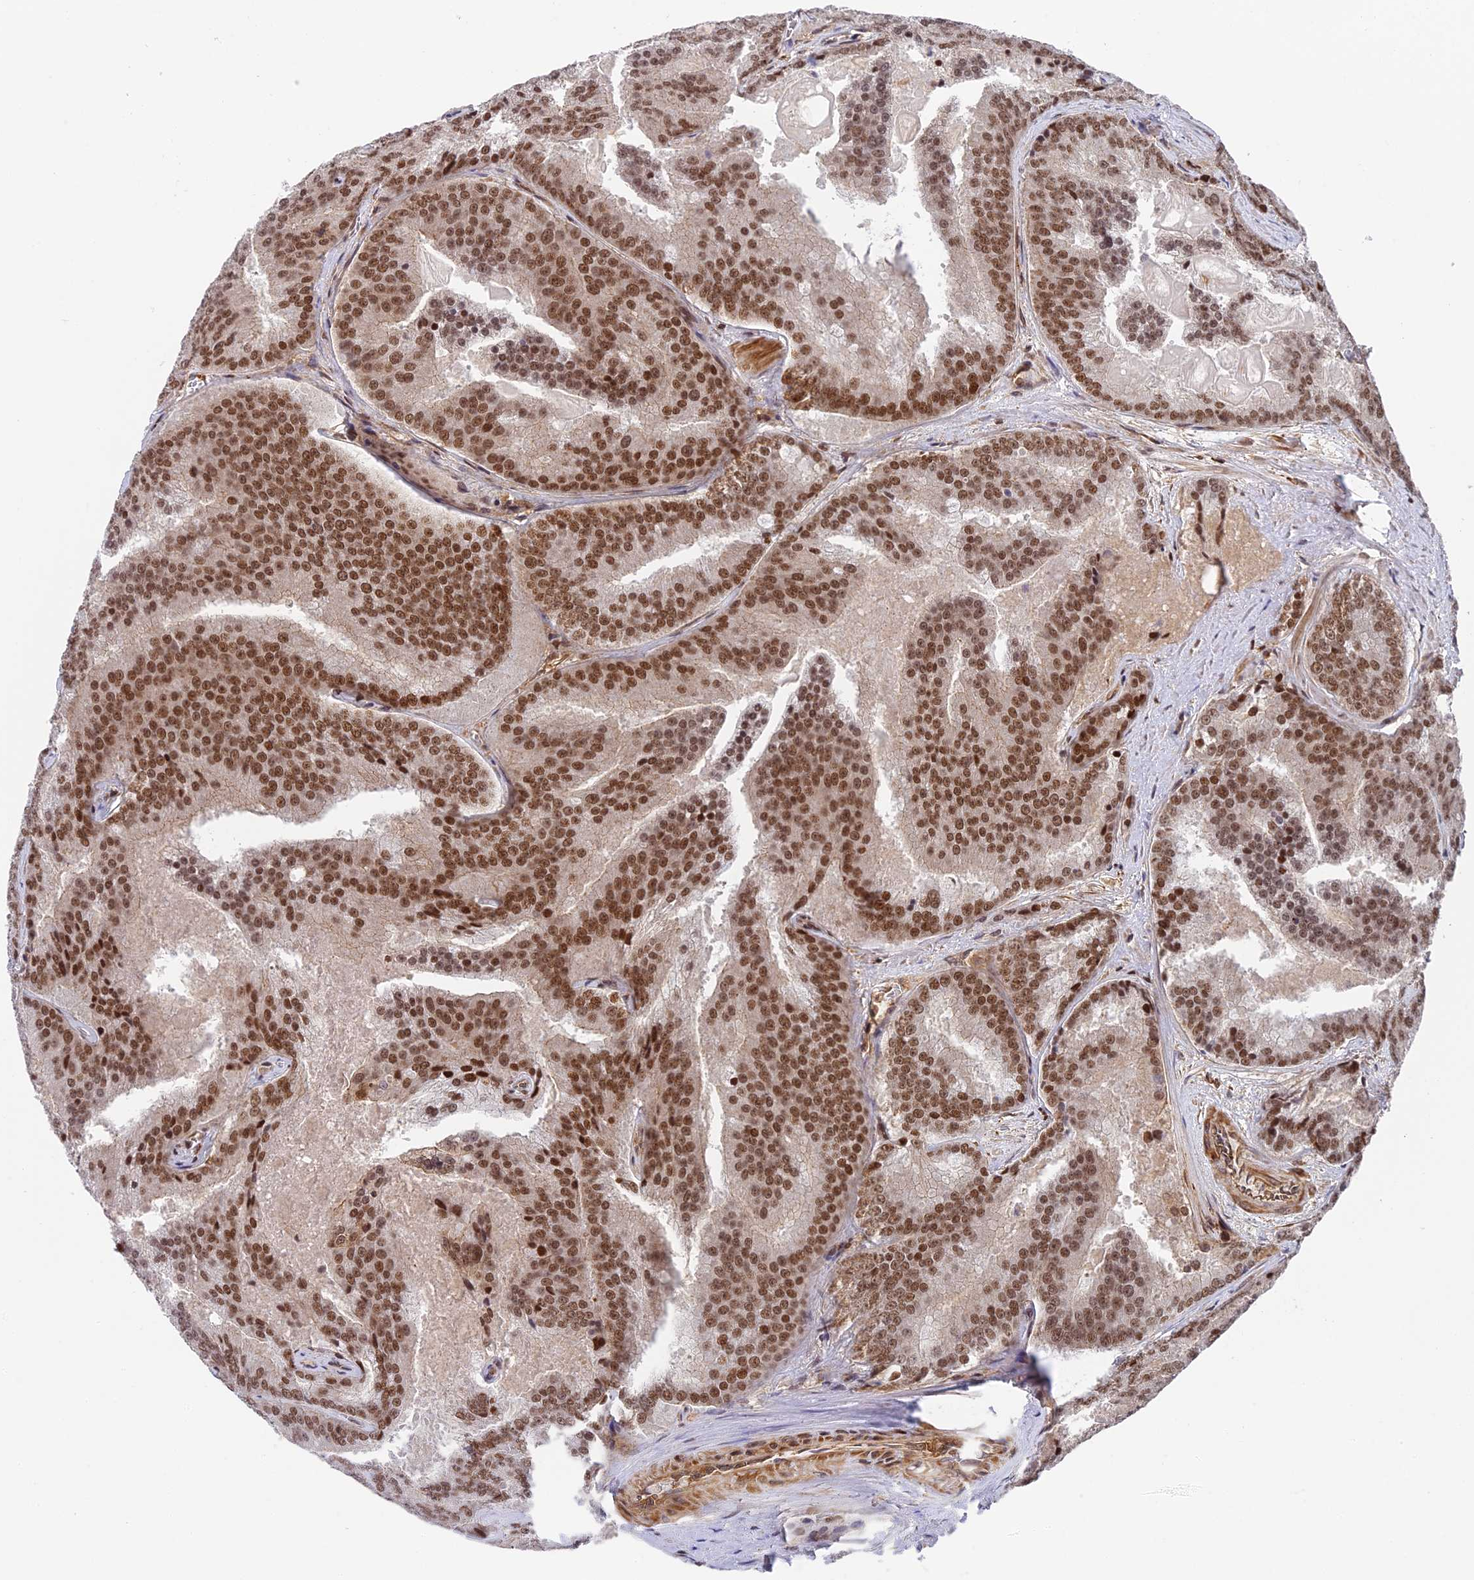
{"staining": {"intensity": "moderate", "quantity": ">75%", "location": "nuclear"}, "tissue": "prostate cancer", "cell_type": "Tumor cells", "image_type": "cancer", "snomed": [{"axis": "morphology", "description": "Adenocarcinoma, High grade"}, {"axis": "topography", "description": "Prostate"}], "caption": "This micrograph exhibits immunohistochemistry (IHC) staining of human prostate high-grade adenocarcinoma, with medium moderate nuclear positivity in about >75% of tumor cells.", "gene": "OSBPL1A", "patient": {"sex": "male", "age": 61}}